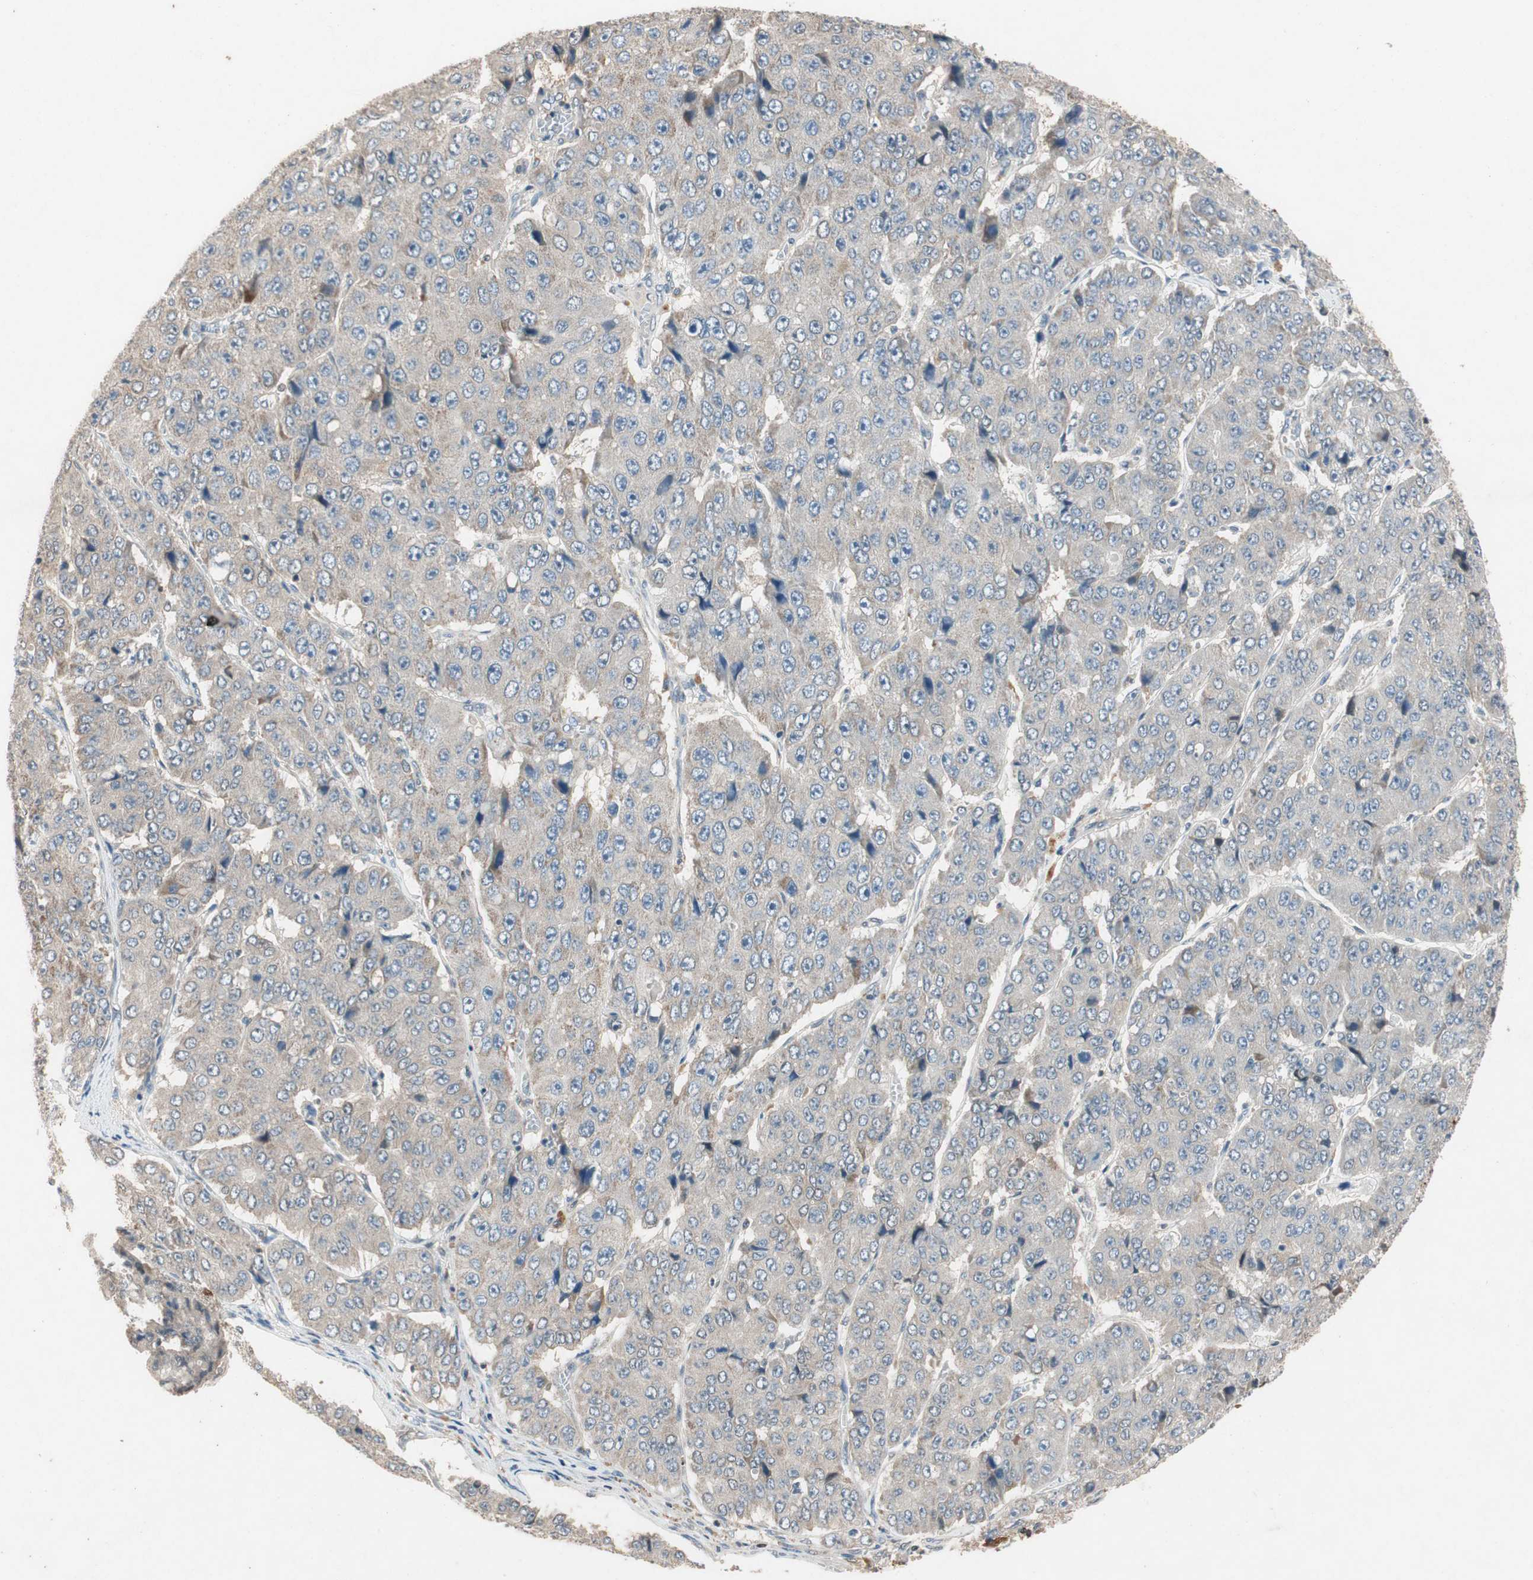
{"staining": {"intensity": "negative", "quantity": "none", "location": "none"}, "tissue": "pancreatic cancer", "cell_type": "Tumor cells", "image_type": "cancer", "snomed": [{"axis": "morphology", "description": "Adenocarcinoma, NOS"}, {"axis": "topography", "description": "Pancreas"}], "caption": "Histopathology image shows no protein positivity in tumor cells of pancreatic cancer tissue. The staining is performed using DAB brown chromogen with nuclei counter-stained in using hematoxylin.", "gene": "SERPINB5", "patient": {"sex": "male", "age": 50}}